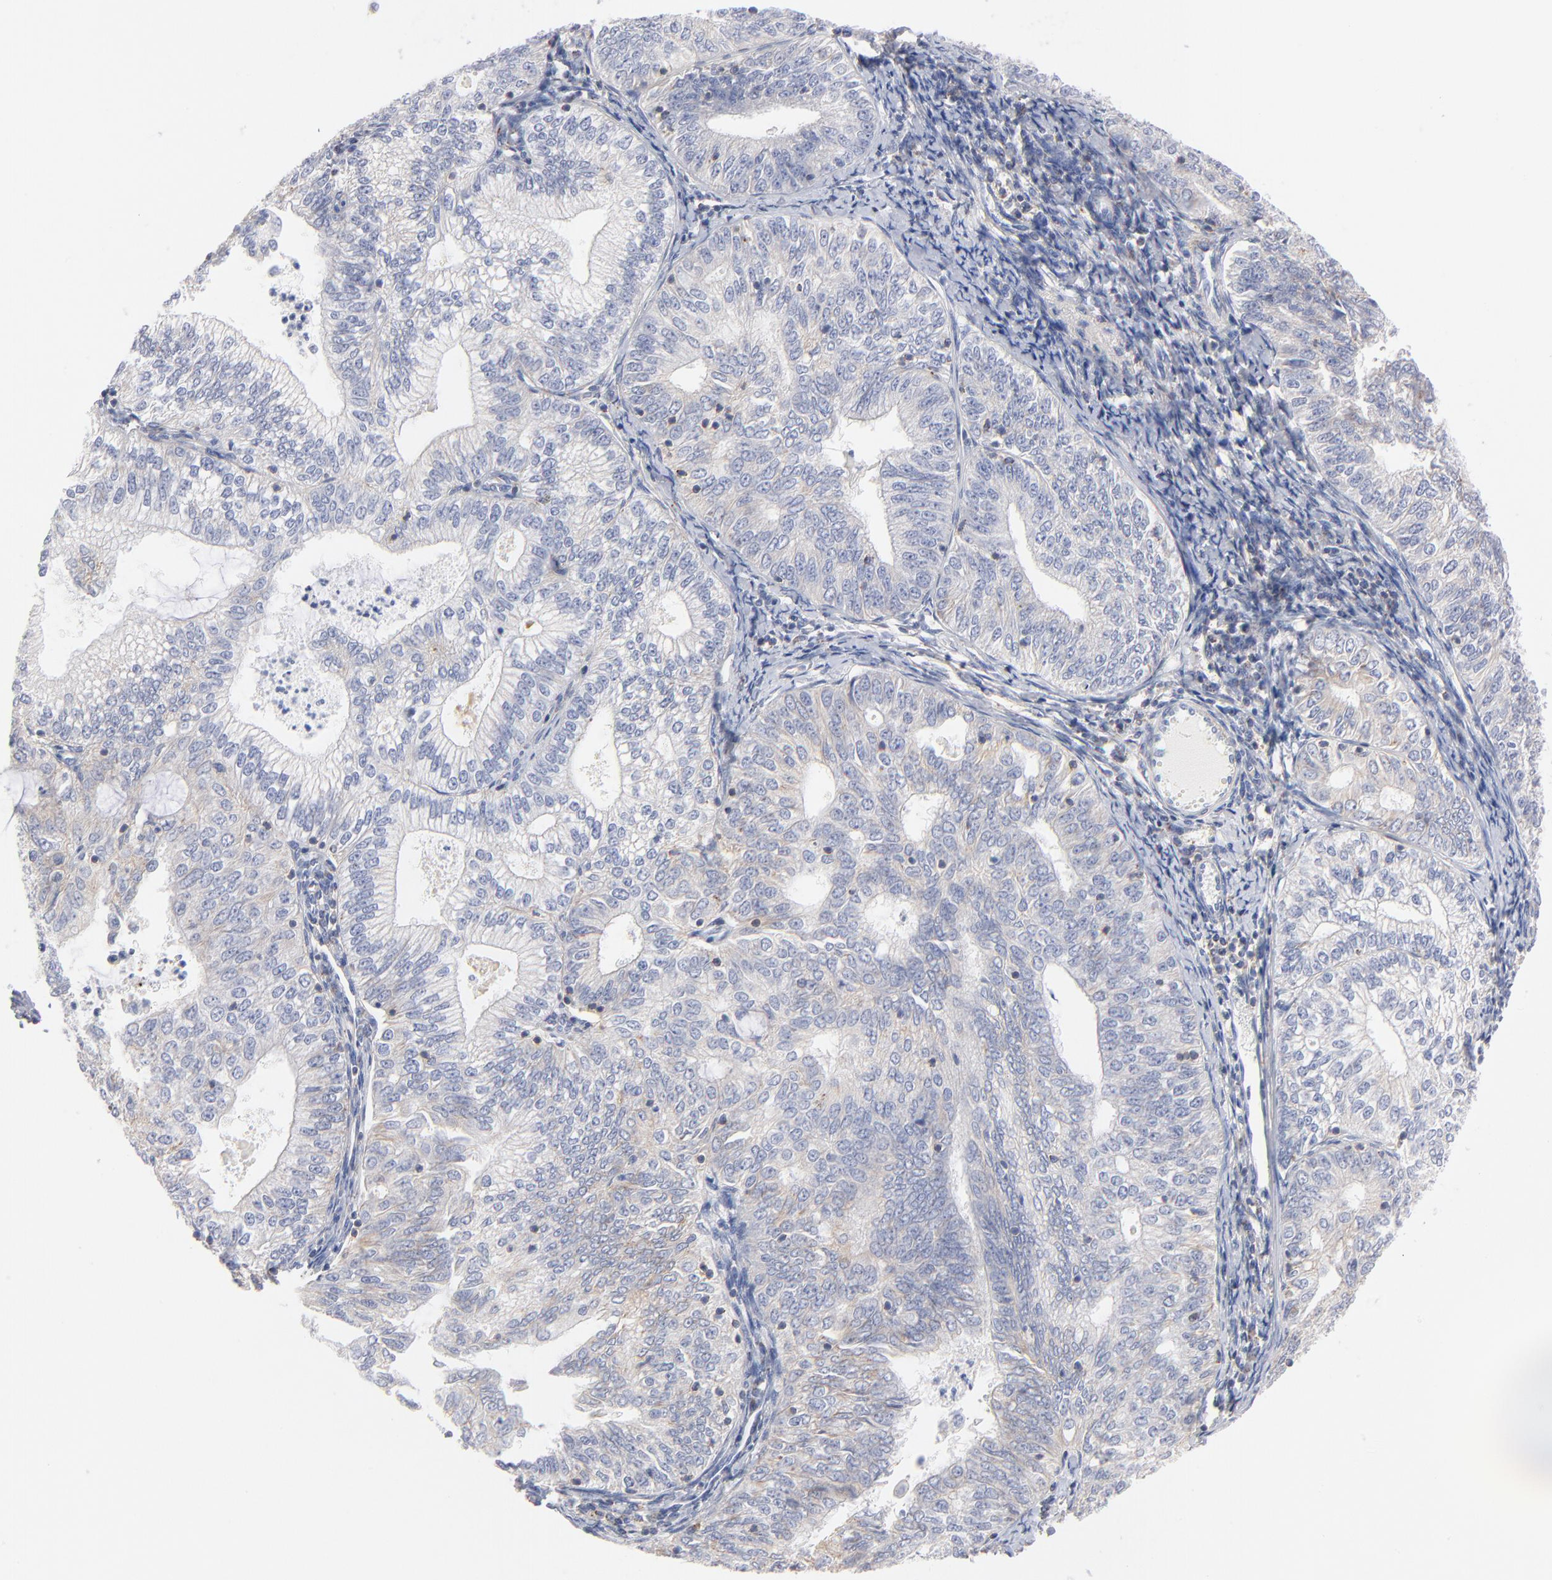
{"staining": {"intensity": "negative", "quantity": "none", "location": "none"}, "tissue": "endometrial cancer", "cell_type": "Tumor cells", "image_type": "cancer", "snomed": [{"axis": "morphology", "description": "Adenocarcinoma, NOS"}, {"axis": "topography", "description": "Endometrium"}], "caption": "An IHC image of adenocarcinoma (endometrial) is shown. There is no staining in tumor cells of adenocarcinoma (endometrial).", "gene": "SEPTIN6", "patient": {"sex": "female", "age": 69}}